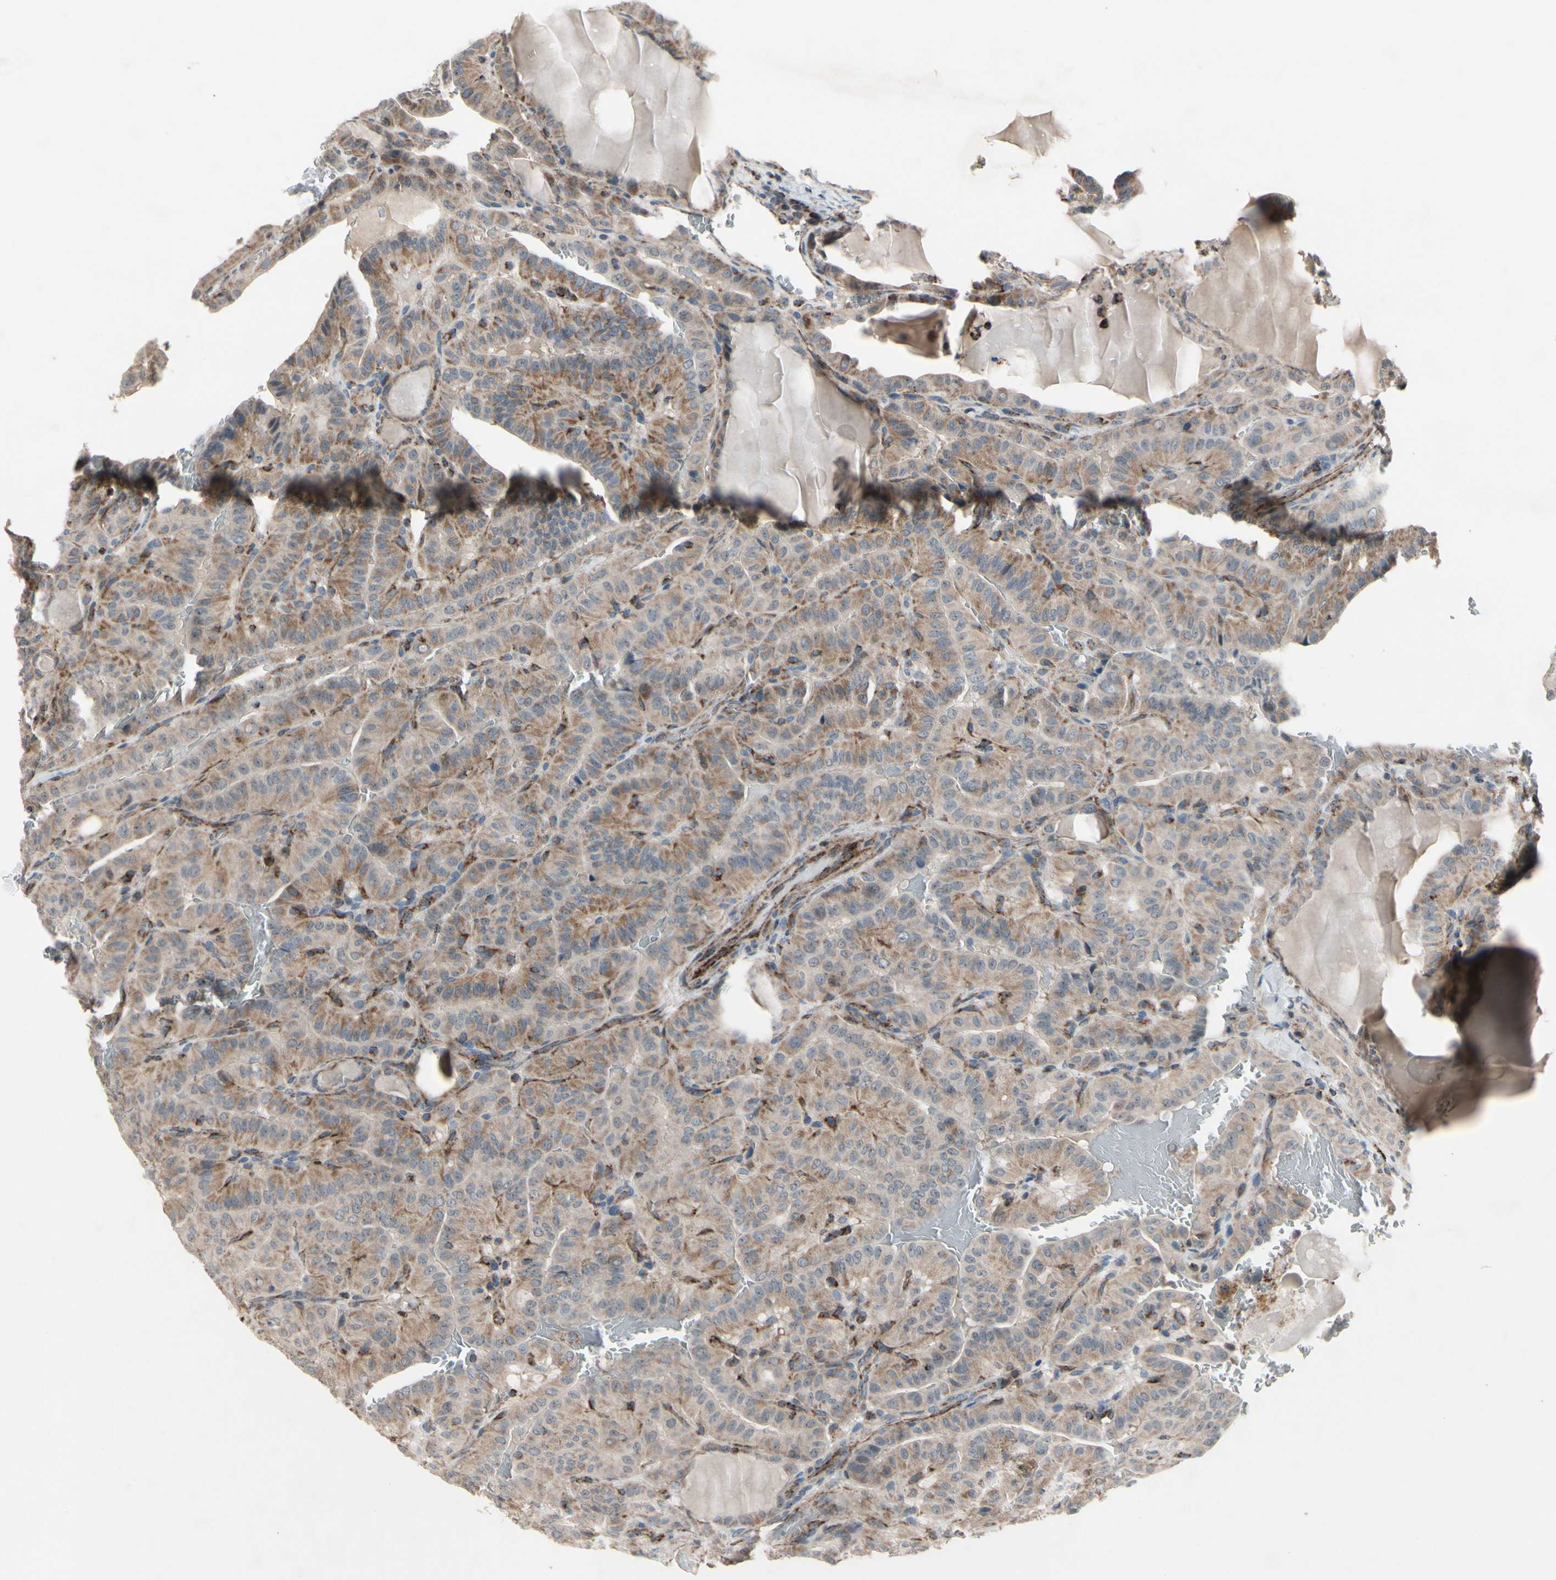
{"staining": {"intensity": "moderate", "quantity": ">75%", "location": "cytoplasmic/membranous"}, "tissue": "thyroid cancer", "cell_type": "Tumor cells", "image_type": "cancer", "snomed": [{"axis": "morphology", "description": "Papillary adenocarcinoma, NOS"}, {"axis": "topography", "description": "Thyroid gland"}], "caption": "Thyroid cancer was stained to show a protein in brown. There is medium levels of moderate cytoplasmic/membranous positivity in about >75% of tumor cells.", "gene": "CPT1A", "patient": {"sex": "male", "age": 77}}